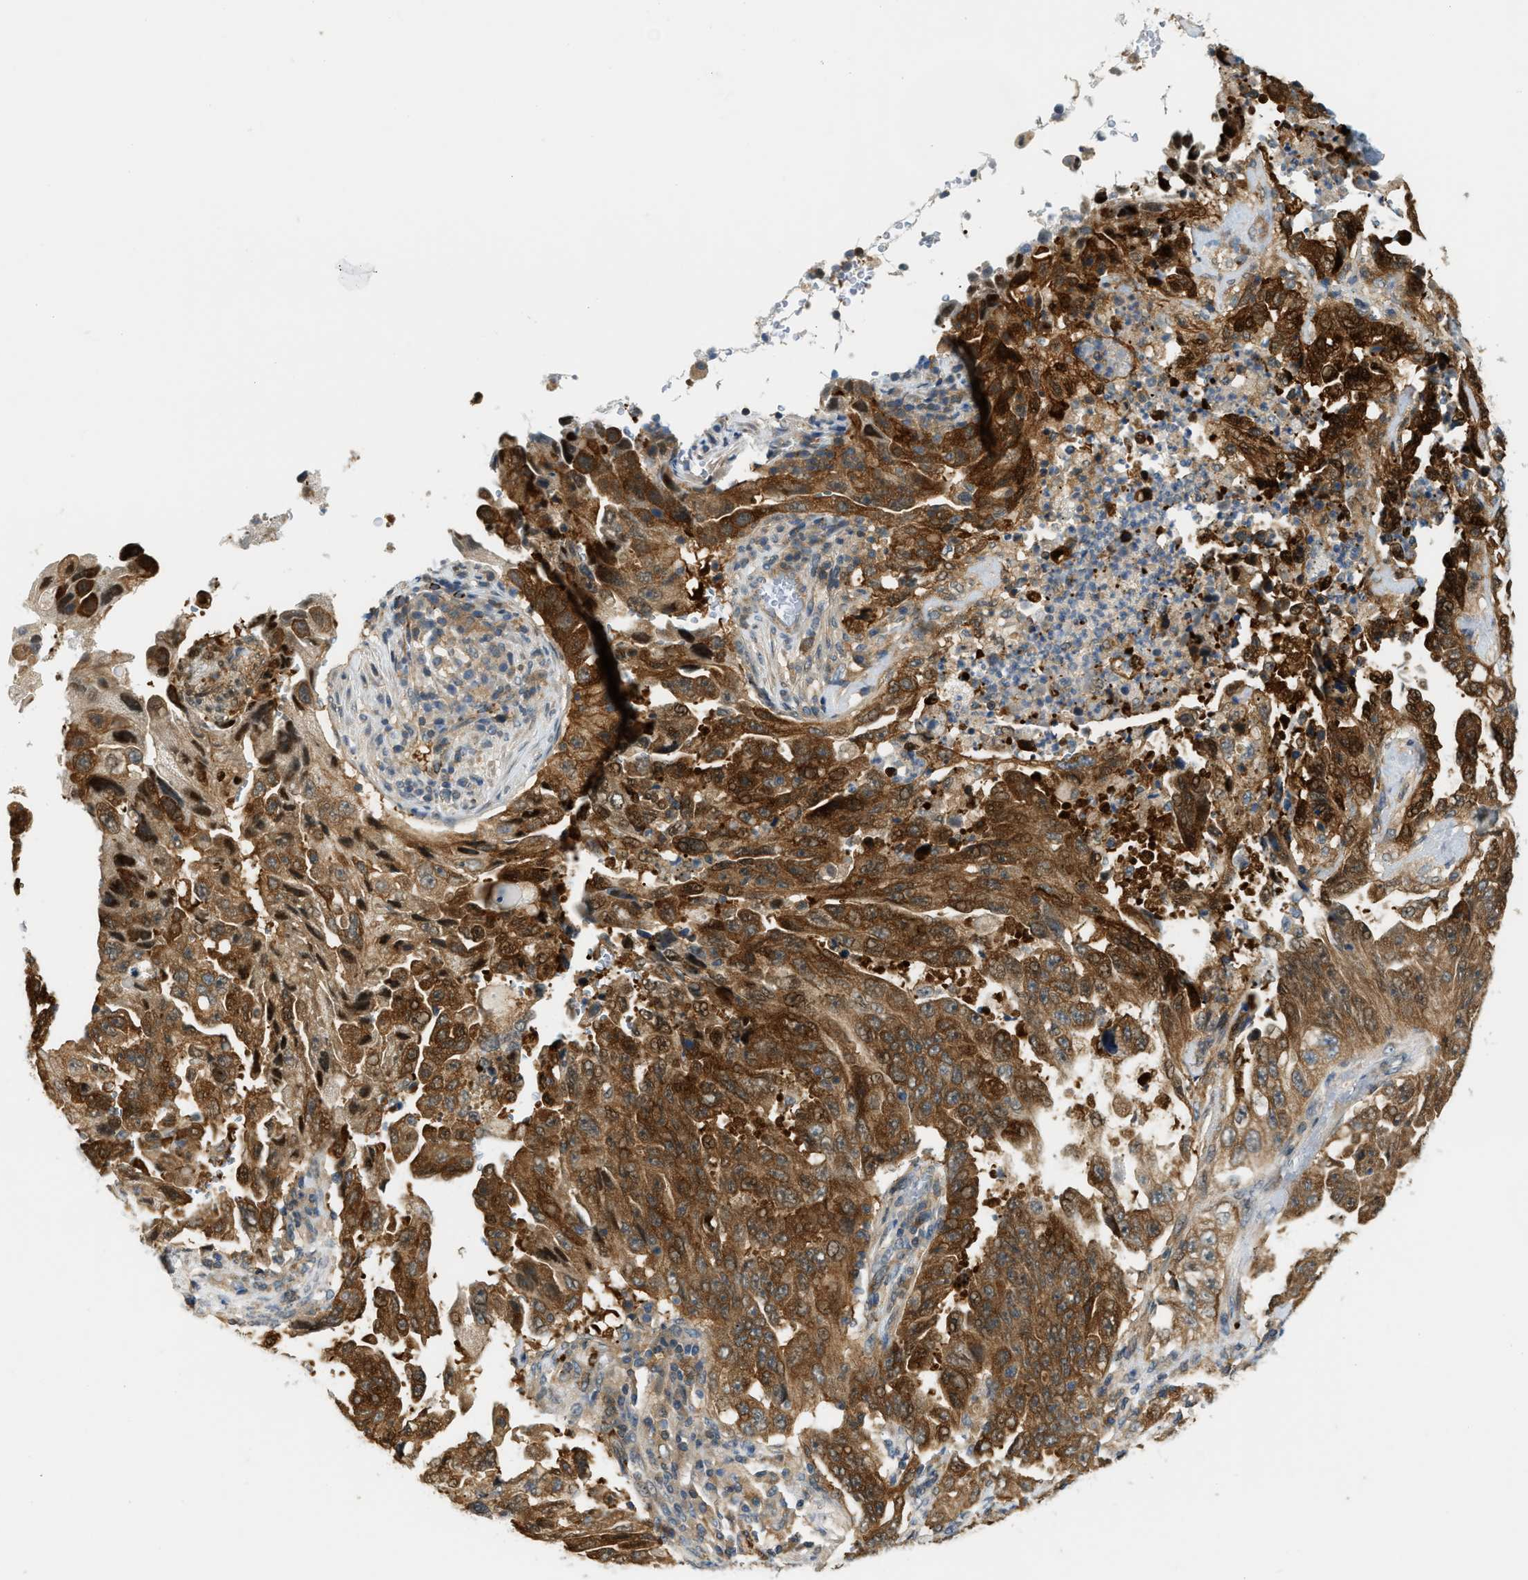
{"staining": {"intensity": "strong", "quantity": ">75%", "location": "cytoplasmic/membranous,nuclear"}, "tissue": "lung cancer", "cell_type": "Tumor cells", "image_type": "cancer", "snomed": [{"axis": "morphology", "description": "Adenocarcinoma, NOS"}, {"axis": "topography", "description": "Lung"}], "caption": "Human lung cancer stained with a protein marker reveals strong staining in tumor cells.", "gene": "PDCL3", "patient": {"sex": "female", "age": 51}}